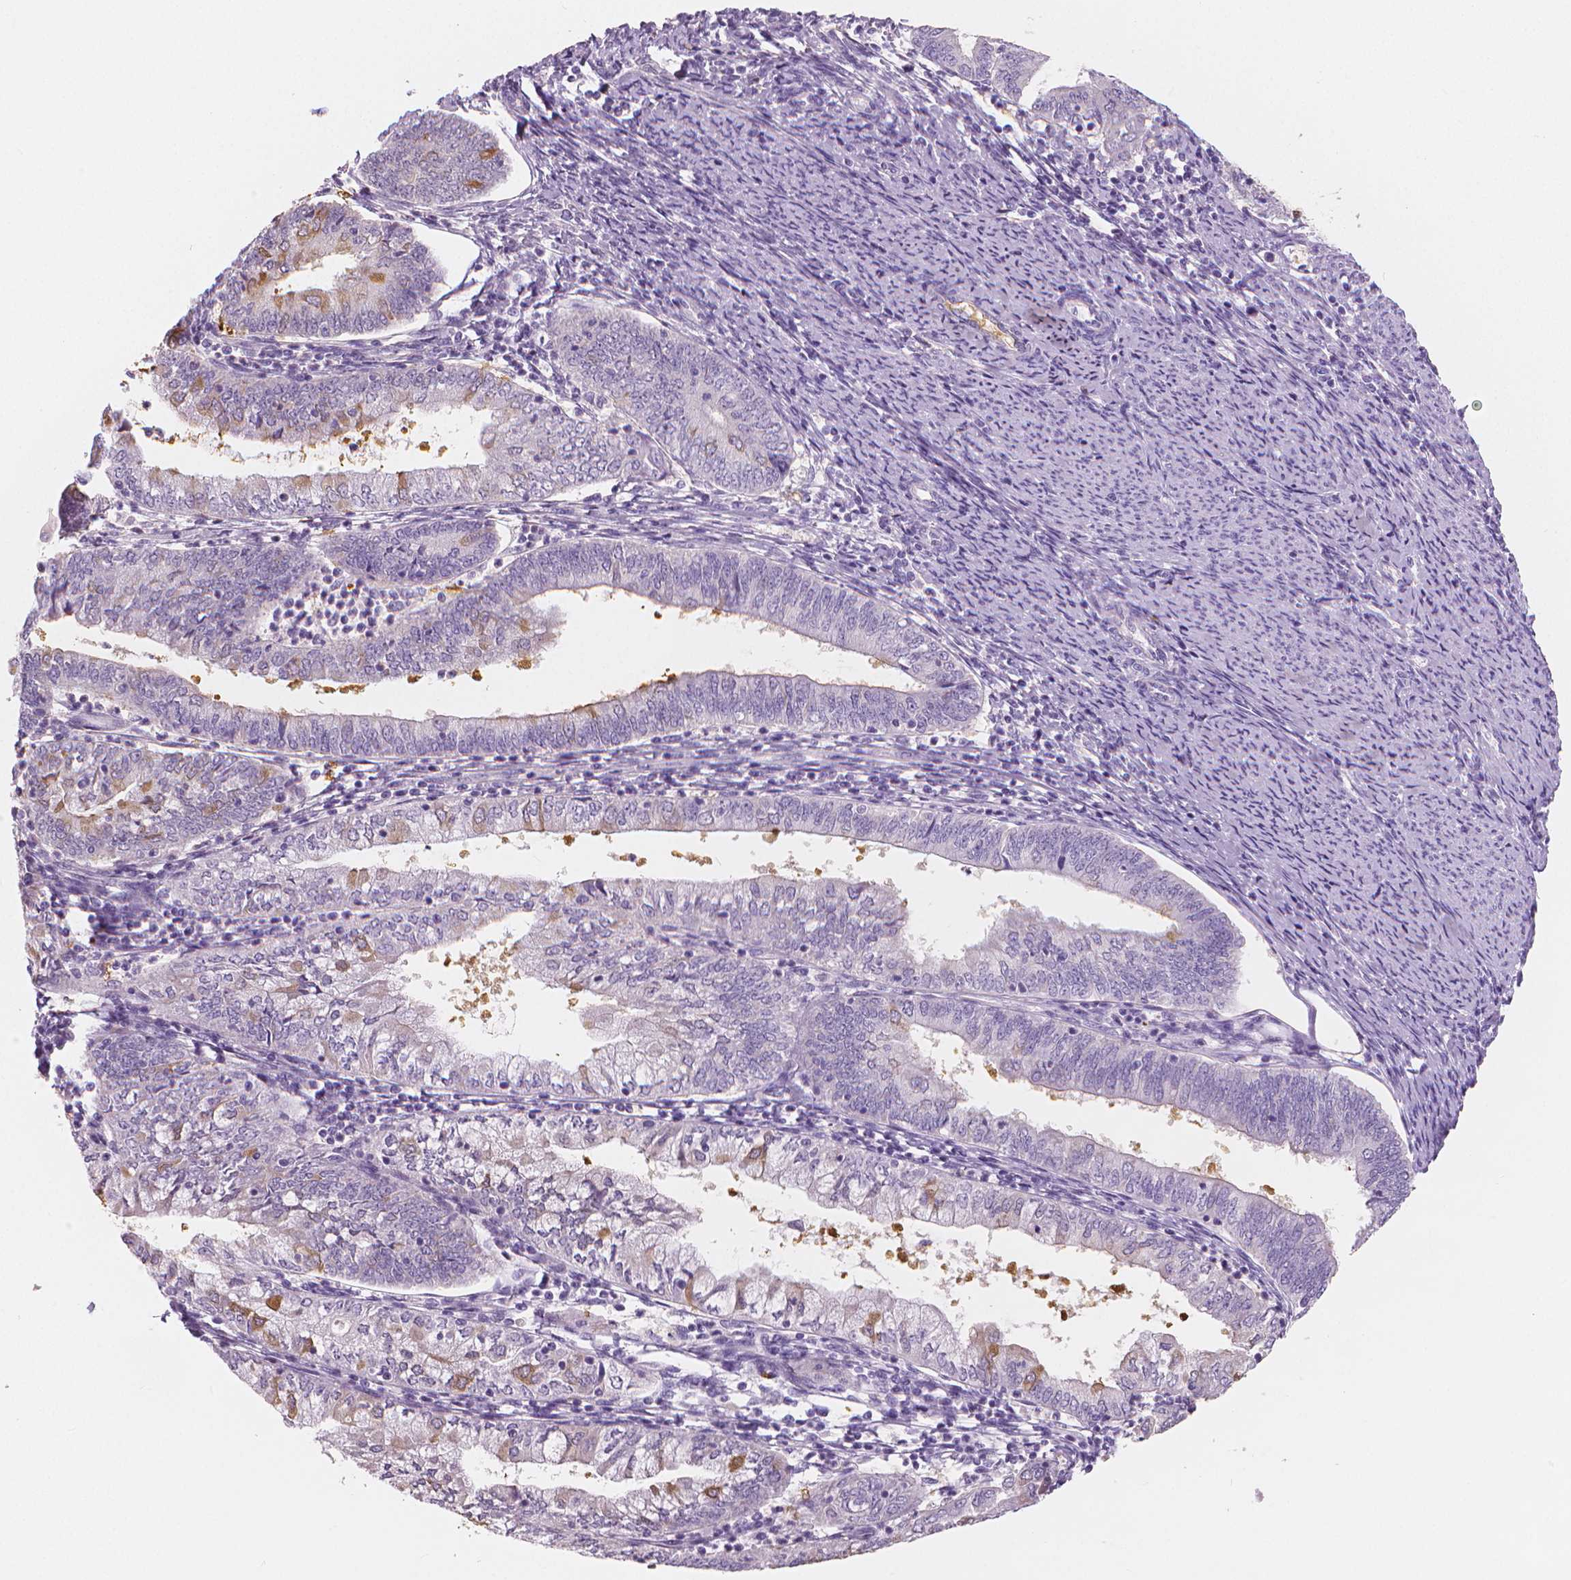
{"staining": {"intensity": "moderate", "quantity": "<25%", "location": "cytoplasmic/membranous"}, "tissue": "endometrial cancer", "cell_type": "Tumor cells", "image_type": "cancer", "snomed": [{"axis": "morphology", "description": "Adenocarcinoma, NOS"}, {"axis": "topography", "description": "Endometrium"}], "caption": "Immunohistochemistry (IHC) staining of adenocarcinoma (endometrial), which displays low levels of moderate cytoplasmic/membranous staining in approximately <25% of tumor cells indicating moderate cytoplasmic/membranous protein expression. The staining was performed using DAB (brown) for protein detection and nuclei were counterstained in hematoxylin (blue).", "gene": "APOA4", "patient": {"sex": "female", "age": 55}}